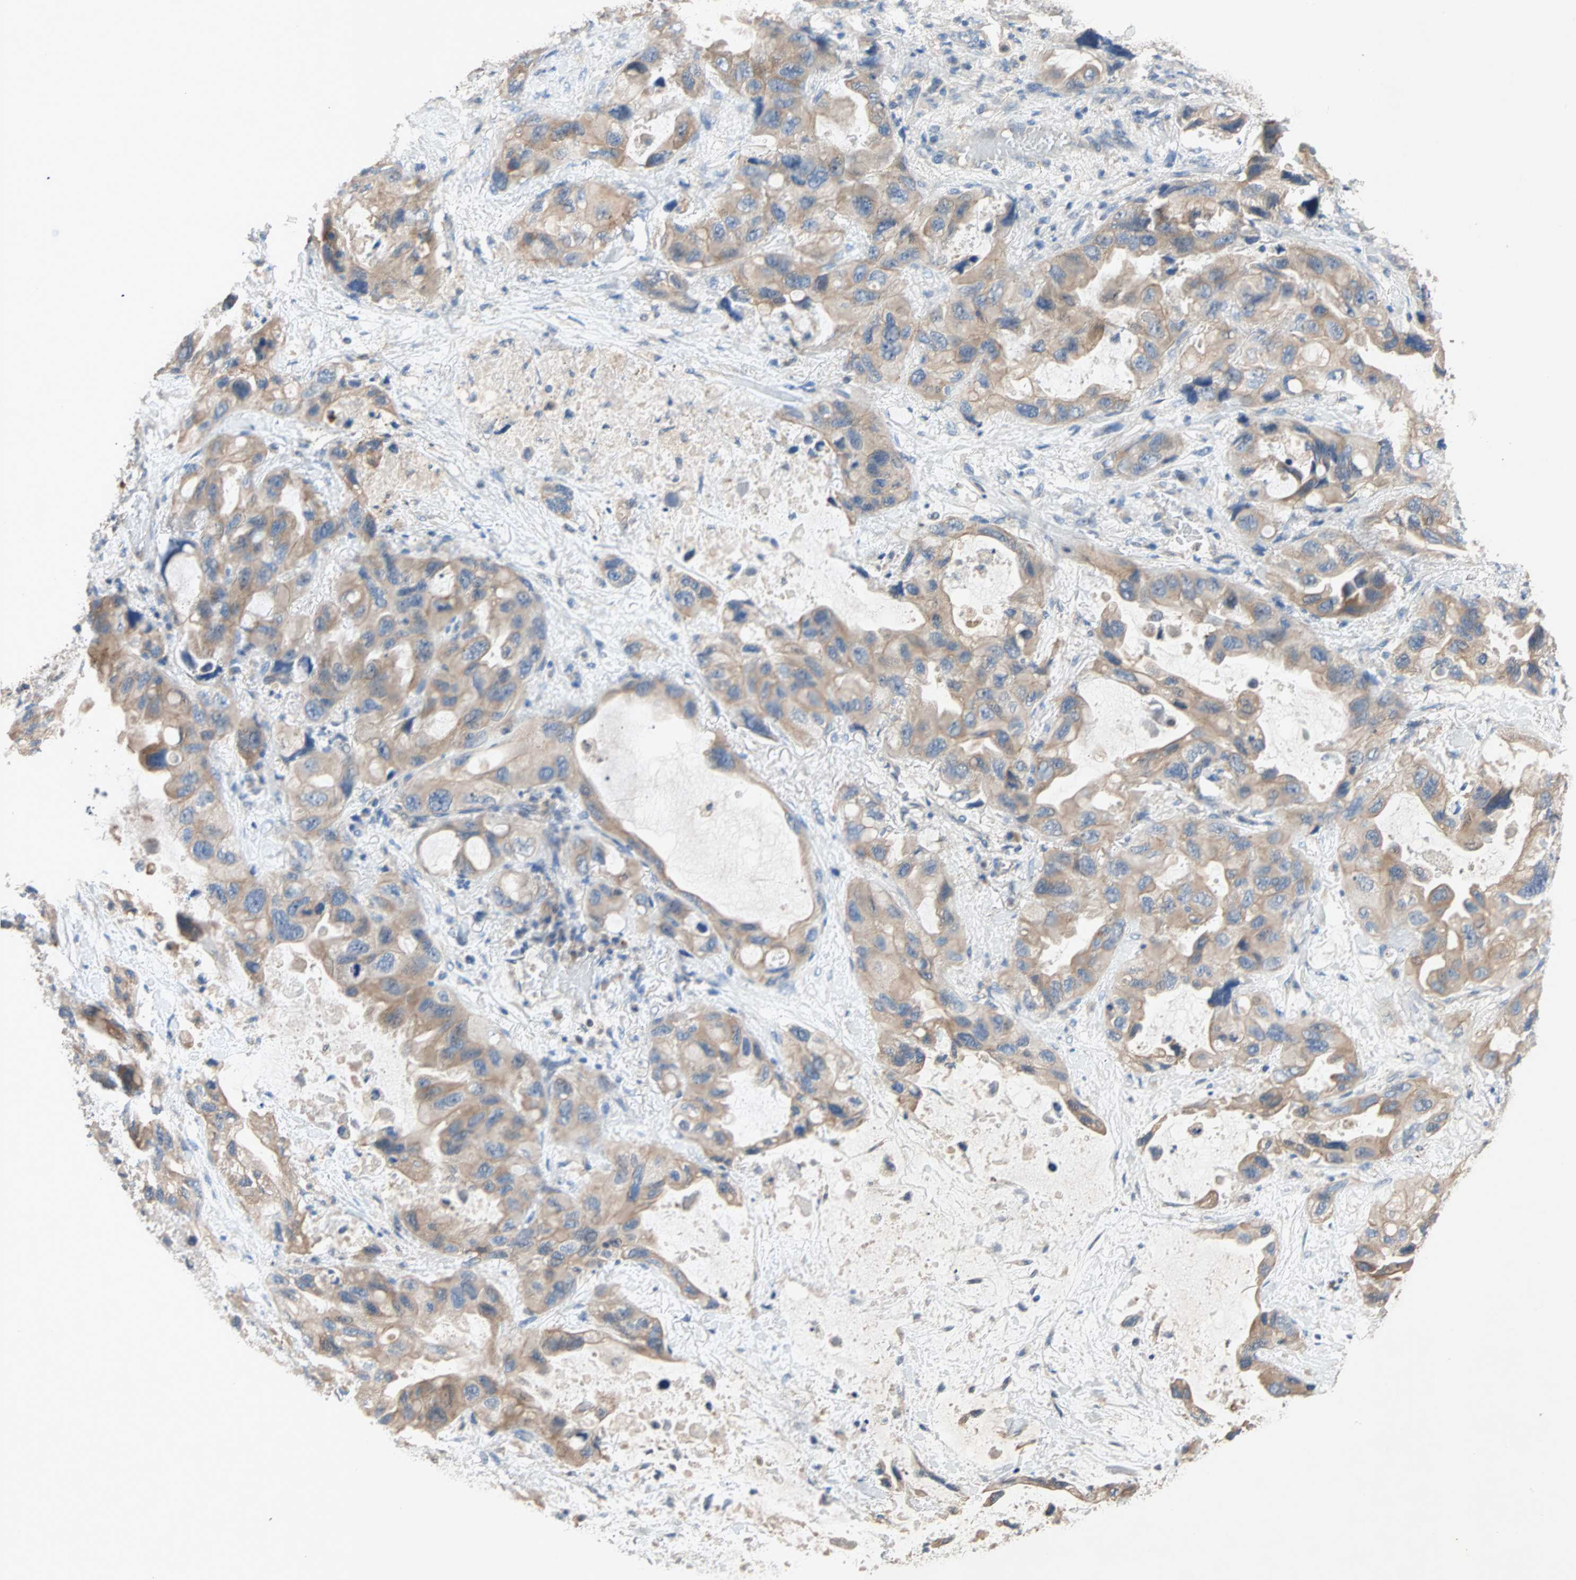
{"staining": {"intensity": "moderate", "quantity": ">75%", "location": "cytoplasmic/membranous"}, "tissue": "lung cancer", "cell_type": "Tumor cells", "image_type": "cancer", "snomed": [{"axis": "morphology", "description": "Squamous cell carcinoma, NOS"}, {"axis": "topography", "description": "Lung"}], "caption": "Immunohistochemistry of lung cancer reveals medium levels of moderate cytoplasmic/membranous expression in approximately >75% of tumor cells.", "gene": "ADAP1", "patient": {"sex": "female", "age": 73}}